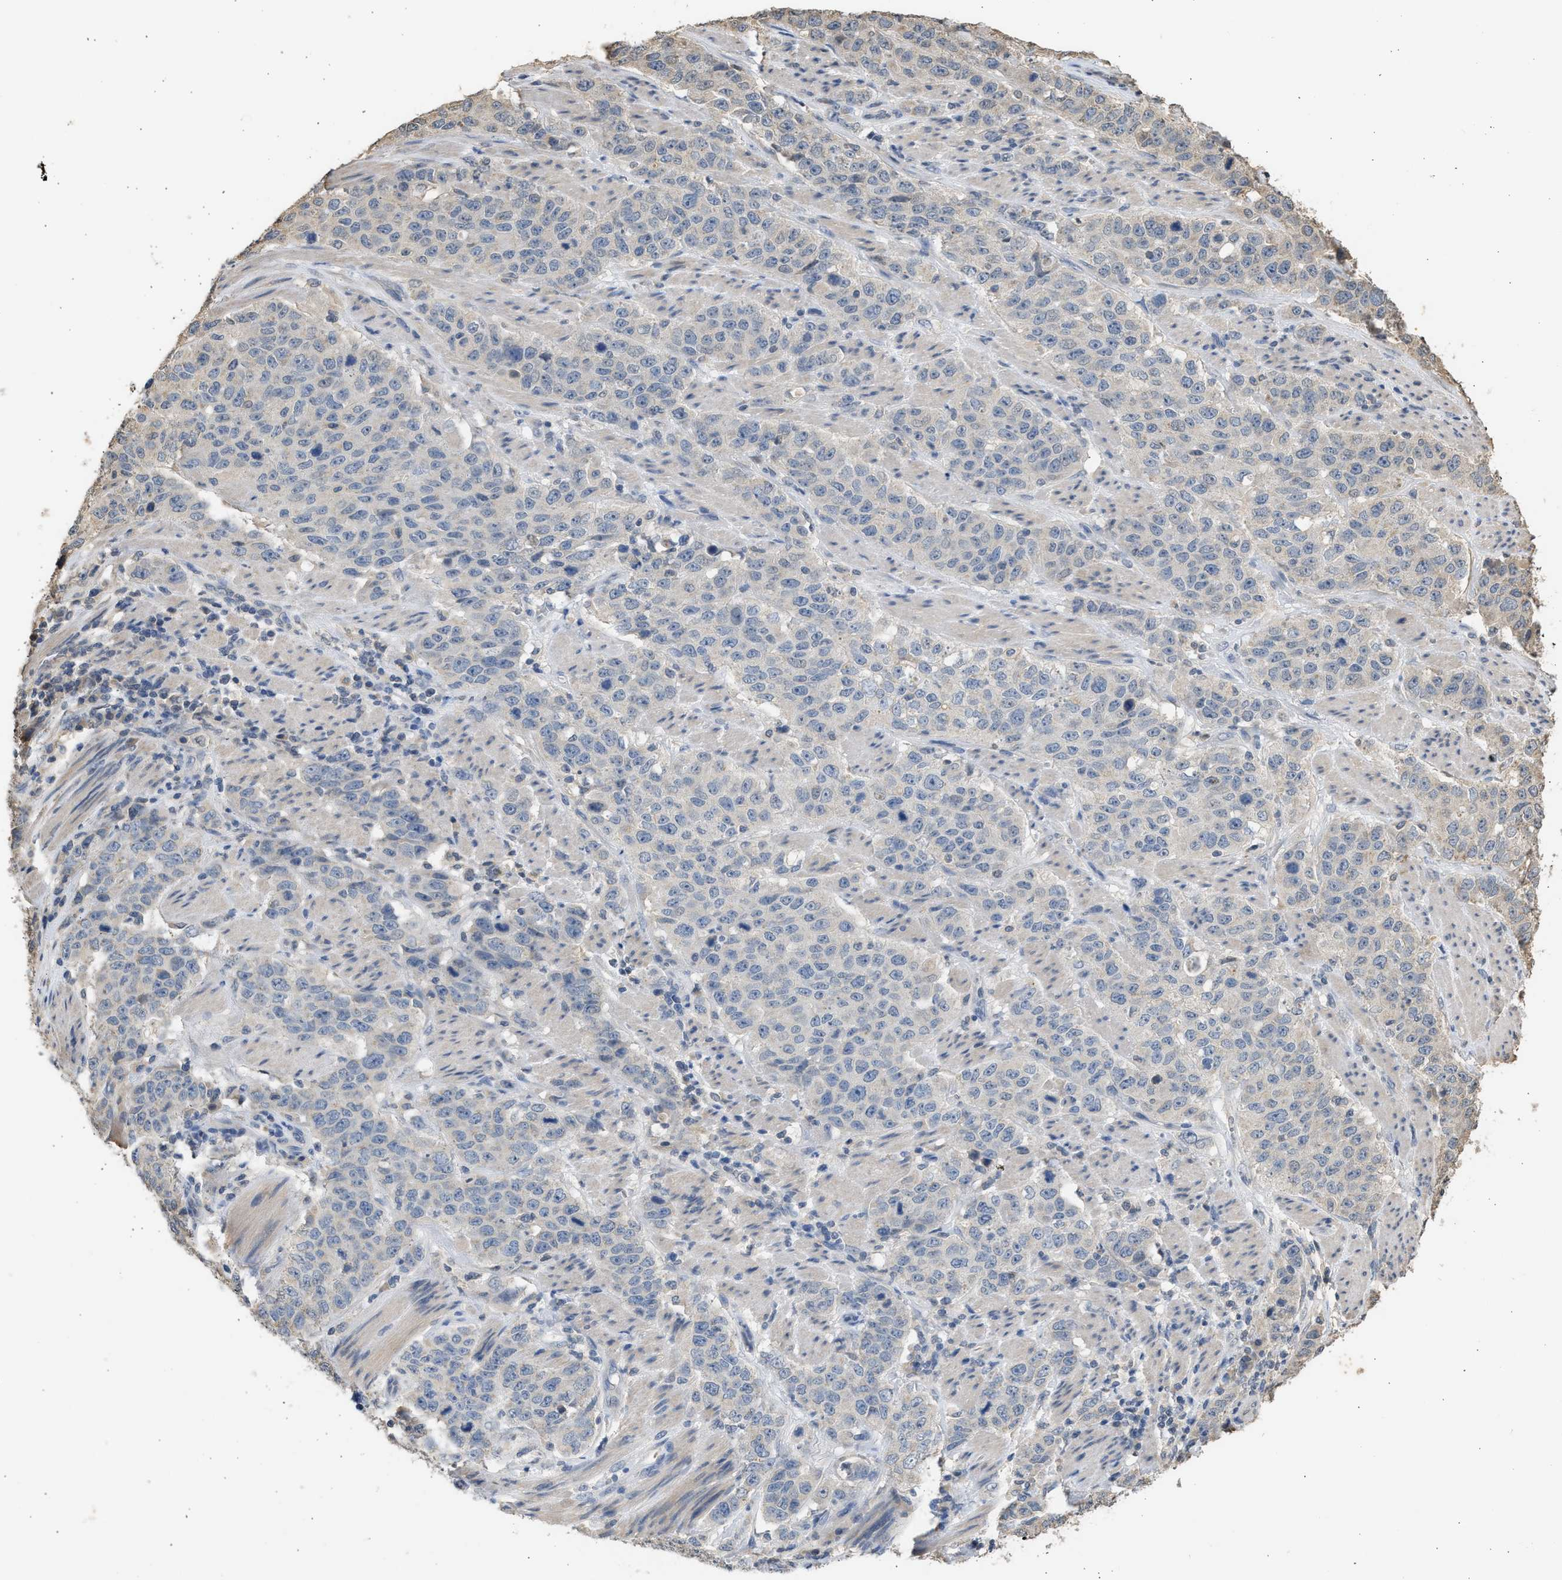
{"staining": {"intensity": "weak", "quantity": "<25%", "location": "cytoplasmic/membranous"}, "tissue": "stomach cancer", "cell_type": "Tumor cells", "image_type": "cancer", "snomed": [{"axis": "morphology", "description": "Adenocarcinoma, NOS"}, {"axis": "topography", "description": "Stomach"}], "caption": "An immunohistochemistry image of stomach cancer (adenocarcinoma) is shown. There is no staining in tumor cells of stomach cancer (adenocarcinoma). (DAB immunohistochemistry (IHC), high magnification).", "gene": "SULT2A1", "patient": {"sex": "male", "age": 48}}